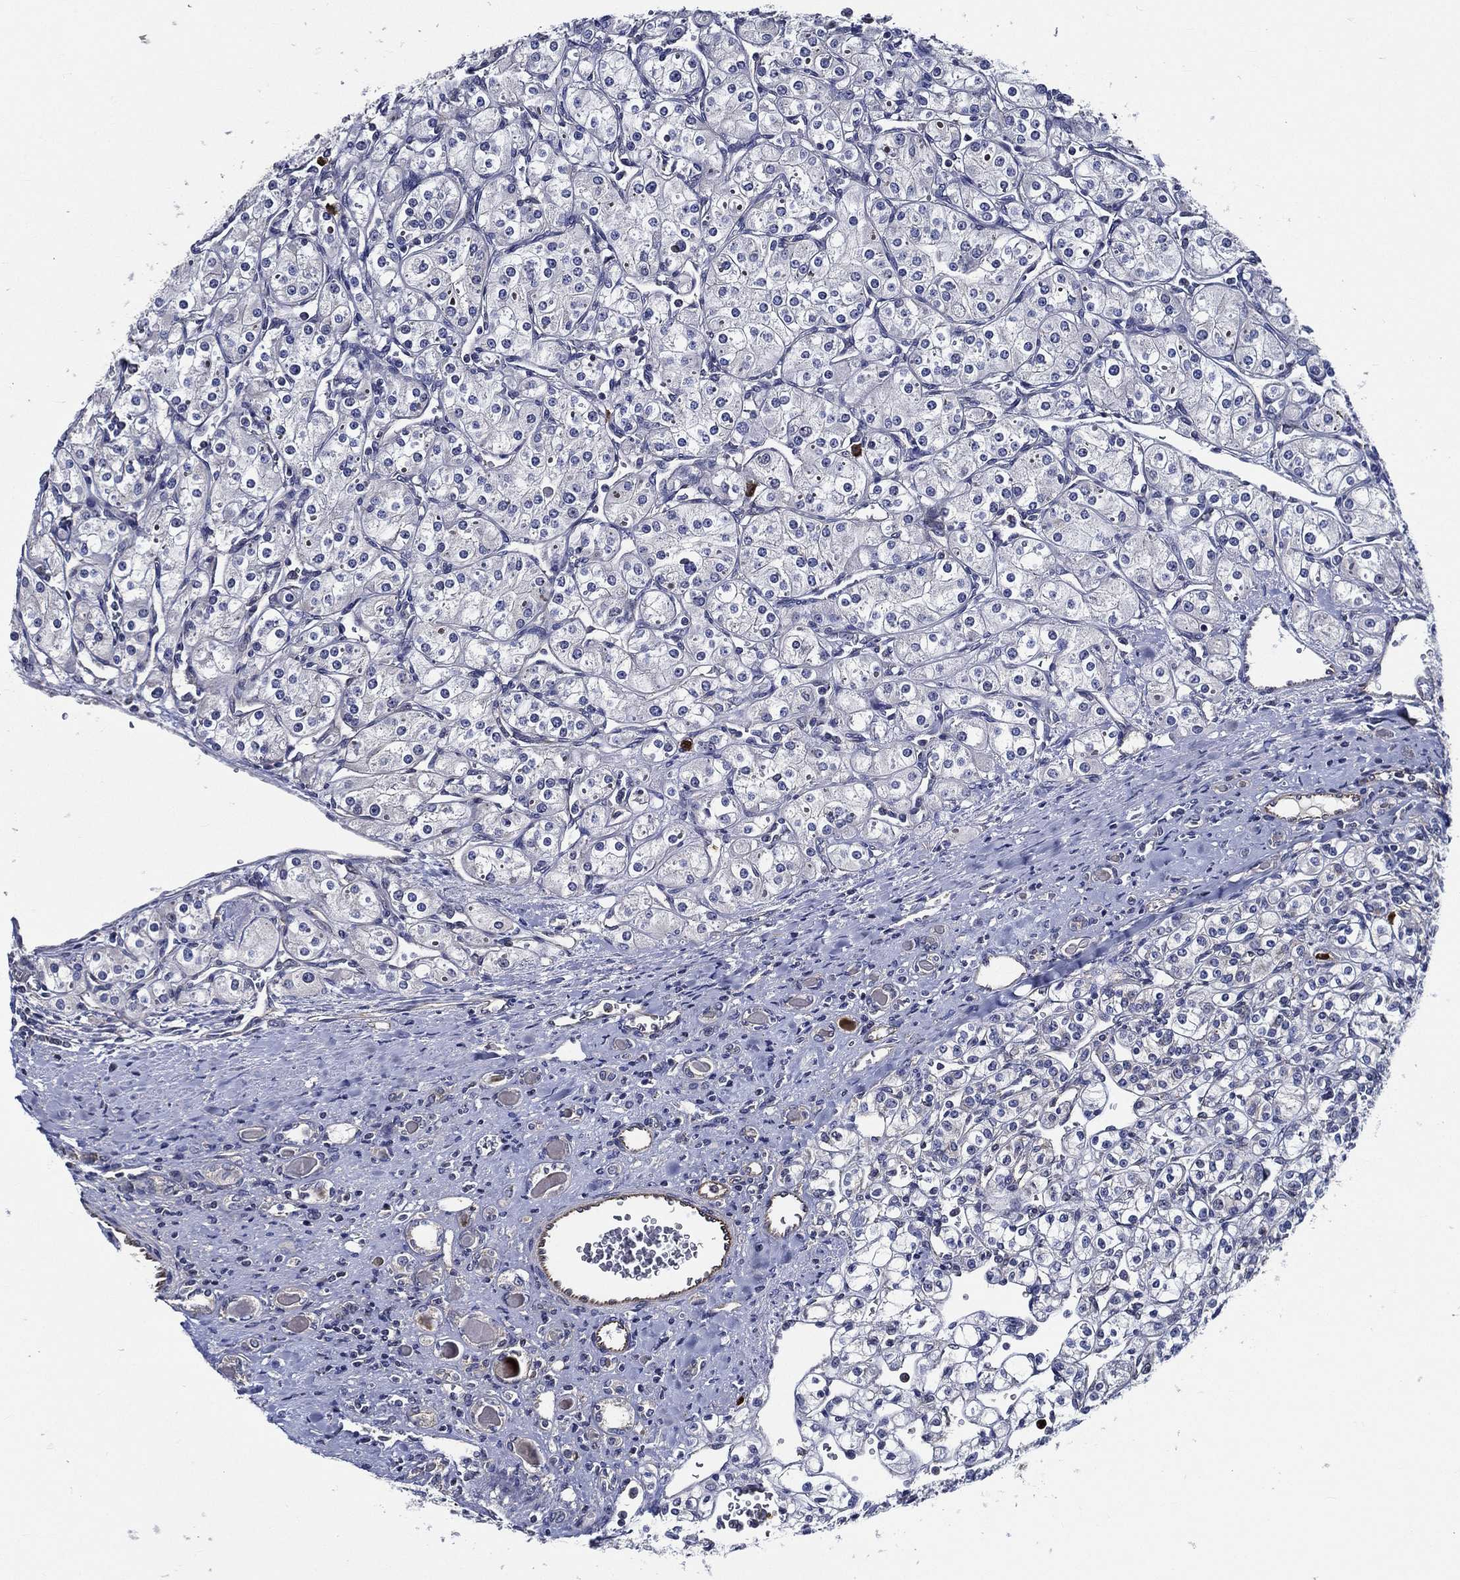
{"staining": {"intensity": "negative", "quantity": "none", "location": "none"}, "tissue": "renal cancer", "cell_type": "Tumor cells", "image_type": "cancer", "snomed": [{"axis": "morphology", "description": "Adenocarcinoma, NOS"}, {"axis": "topography", "description": "Kidney"}], "caption": "Tumor cells are negative for brown protein staining in renal cancer (adenocarcinoma).", "gene": "KIF20B", "patient": {"sex": "male", "age": 77}}